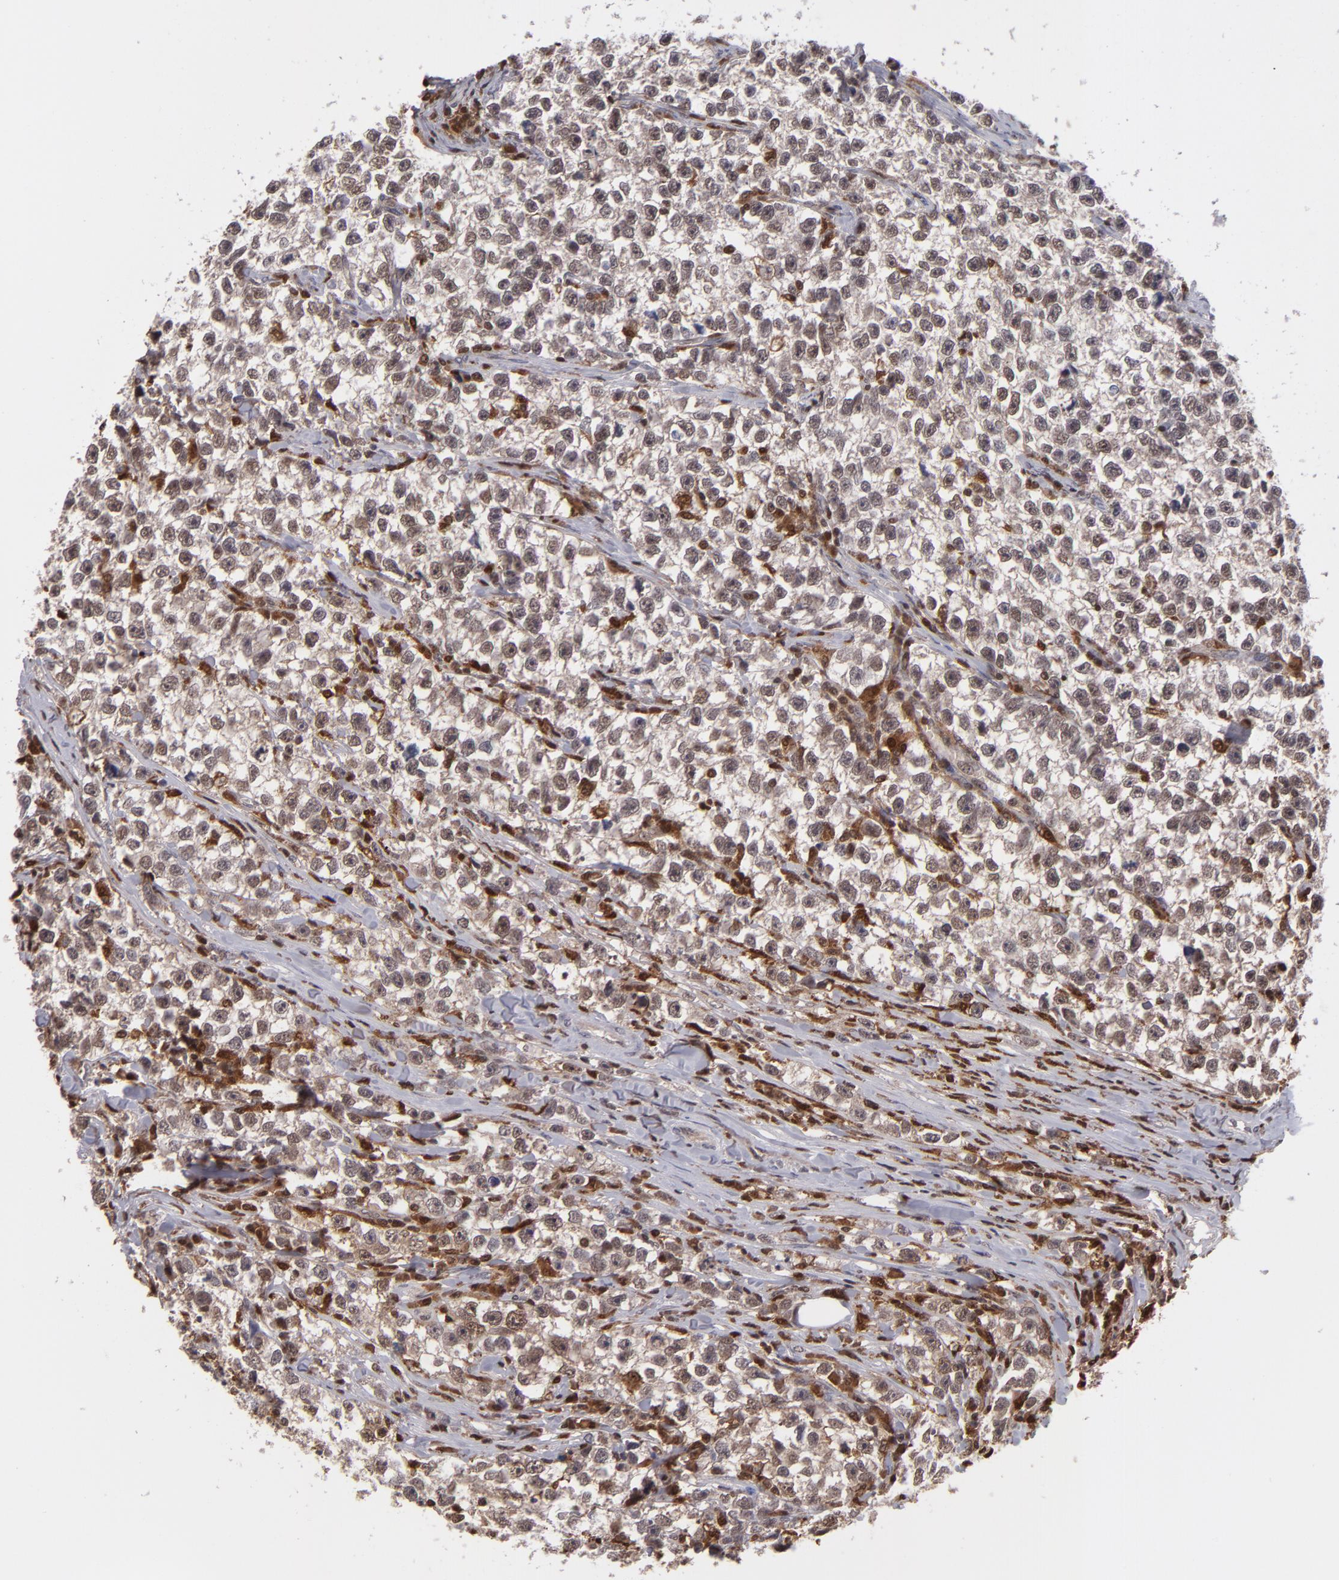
{"staining": {"intensity": "weak", "quantity": ">75%", "location": "cytoplasmic/membranous,nuclear"}, "tissue": "testis cancer", "cell_type": "Tumor cells", "image_type": "cancer", "snomed": [{"axis": "morphology", "description": "Seminoma, NOS"}, {"axis": "morphology", "description": "Carcinoma, Embryonal, NOS"}, {"axis": "topography", "description": "Testis"}], "caption": "Testis cancer (embryonal carcinoma) was stained to show a protein in brown. There is low levels of weak cytoplasmic/membranous and nuclear positivity in about >75% of tumor cells. Using DAB (brown) and hematoxylin (blue) stains, captured at high magnification using brightfield microscopy.", "gene": "GRB2", "patient": {"sex": "male", "age": 30}}